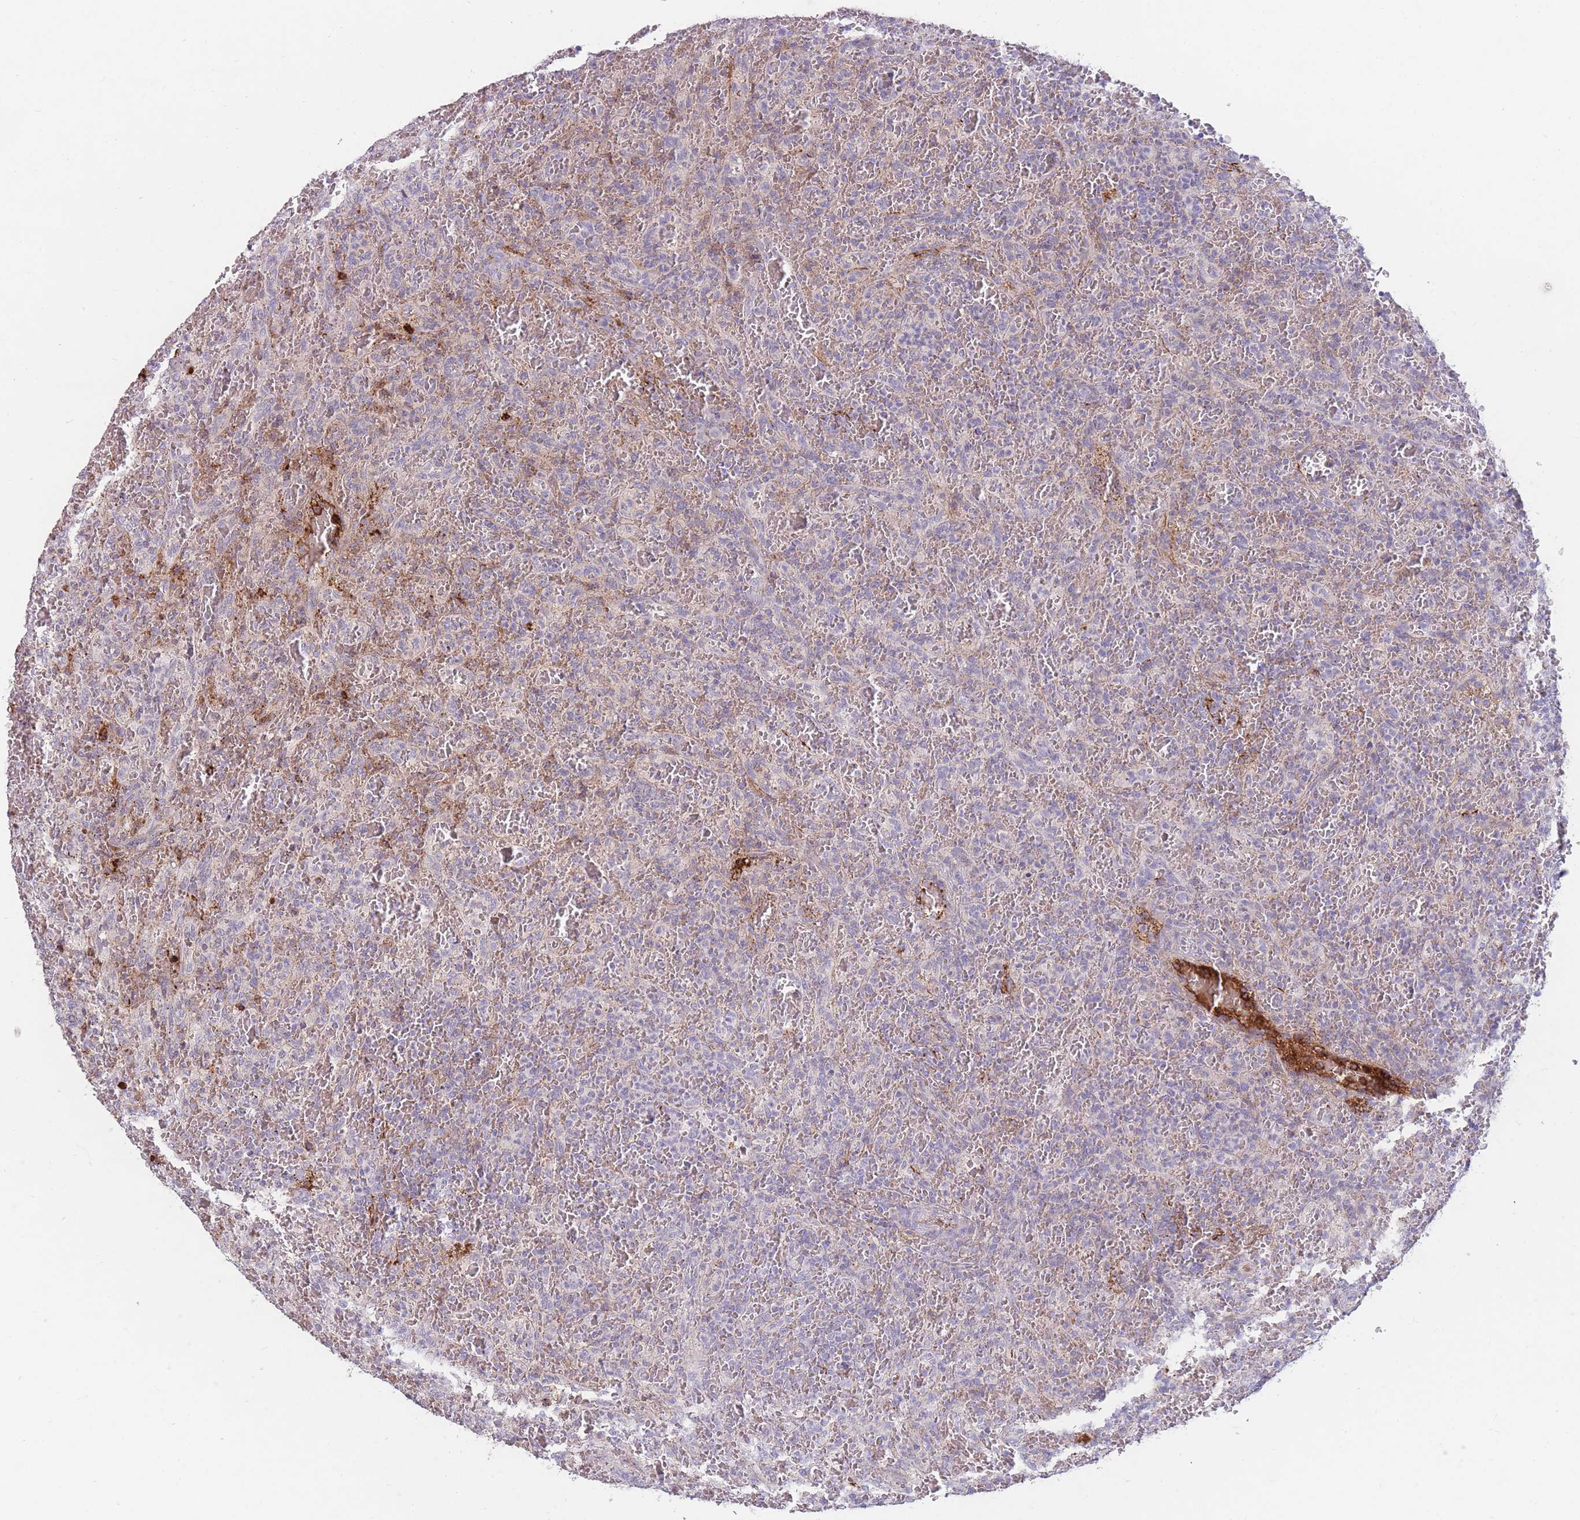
{"staining": {"intensity": "negative", "quantity": "none", "location": "none"}, "tissue": "lymphoma", "cell_type": "Tumor cells", "image_type": "cancer", "snomed": [{"axis": "morphology", "description": "Malignant lymphoma, non-Hodgkin's type, Low grade"}, {"axis": "topography", "description": "Spleen"}], "caption": "Protein analysis of low-grade malignant lymphoma, non-Hodgkin's type displays no significant staining in tumor cells.", "gene": "PRG4", "patient": {"sex": "female", "age": 64}}